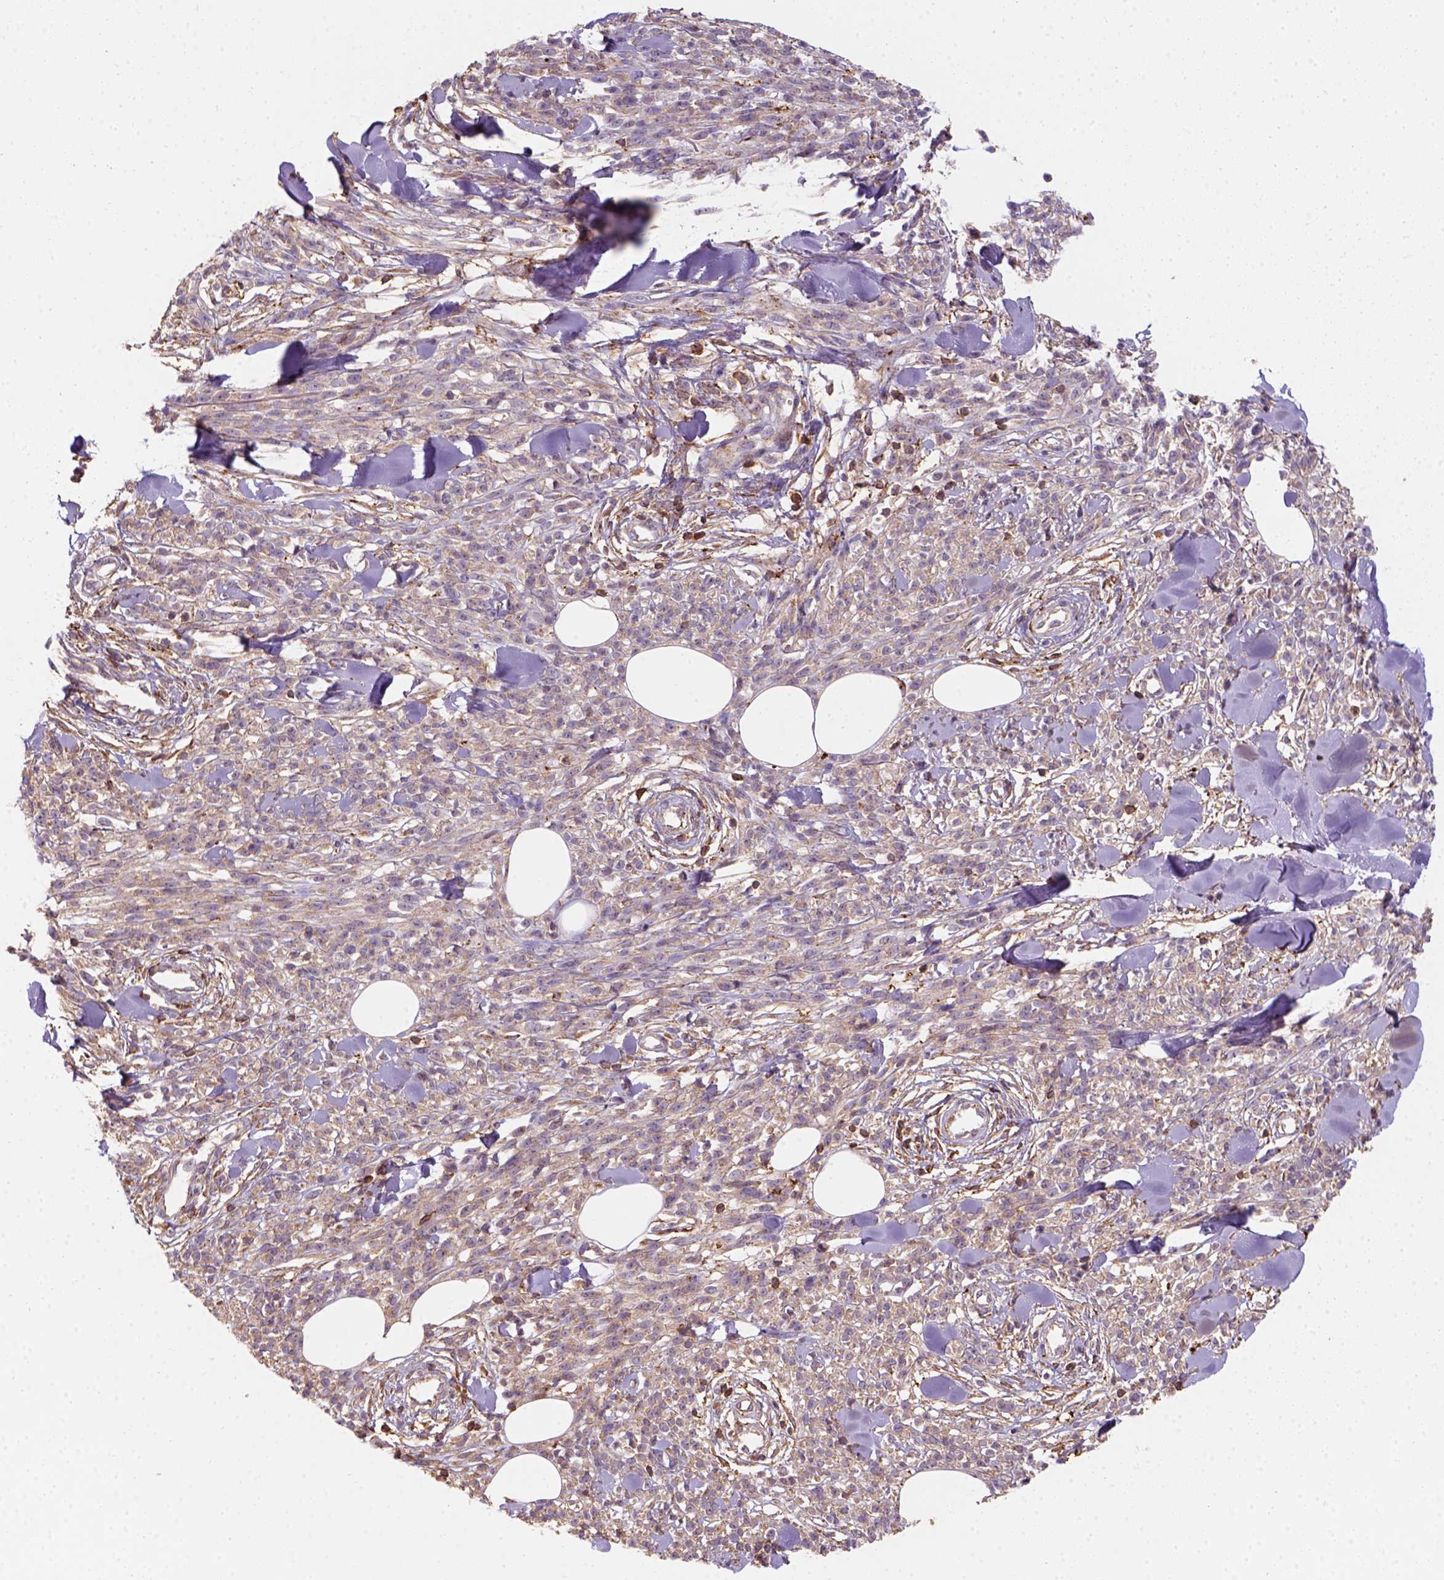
{"staining": {"intensity": "weak", "quantity": ">75%", "location": "cytoplasmic/membranous"}, "tissue": "melanoma", "cell_type": "Tumor cells", "image_type": "cancer", "snomed": [{"axis": "morphology", "description": "Malignant melanoma, NOS"}, {"axis": "topography", "description": "Skin"}, {"axis": "topography", "description": "Skin of trunk"}], "caption": "Immunohistochemistry (IHC) image of malignant melanoma stained for a protein (brown), which demonstrates low levels of weak cytoplasmic/membranous staining in about >75% of tumor cells.", "gene": "GPRC5D", "patient": {"sex": "male", "age": 74}}